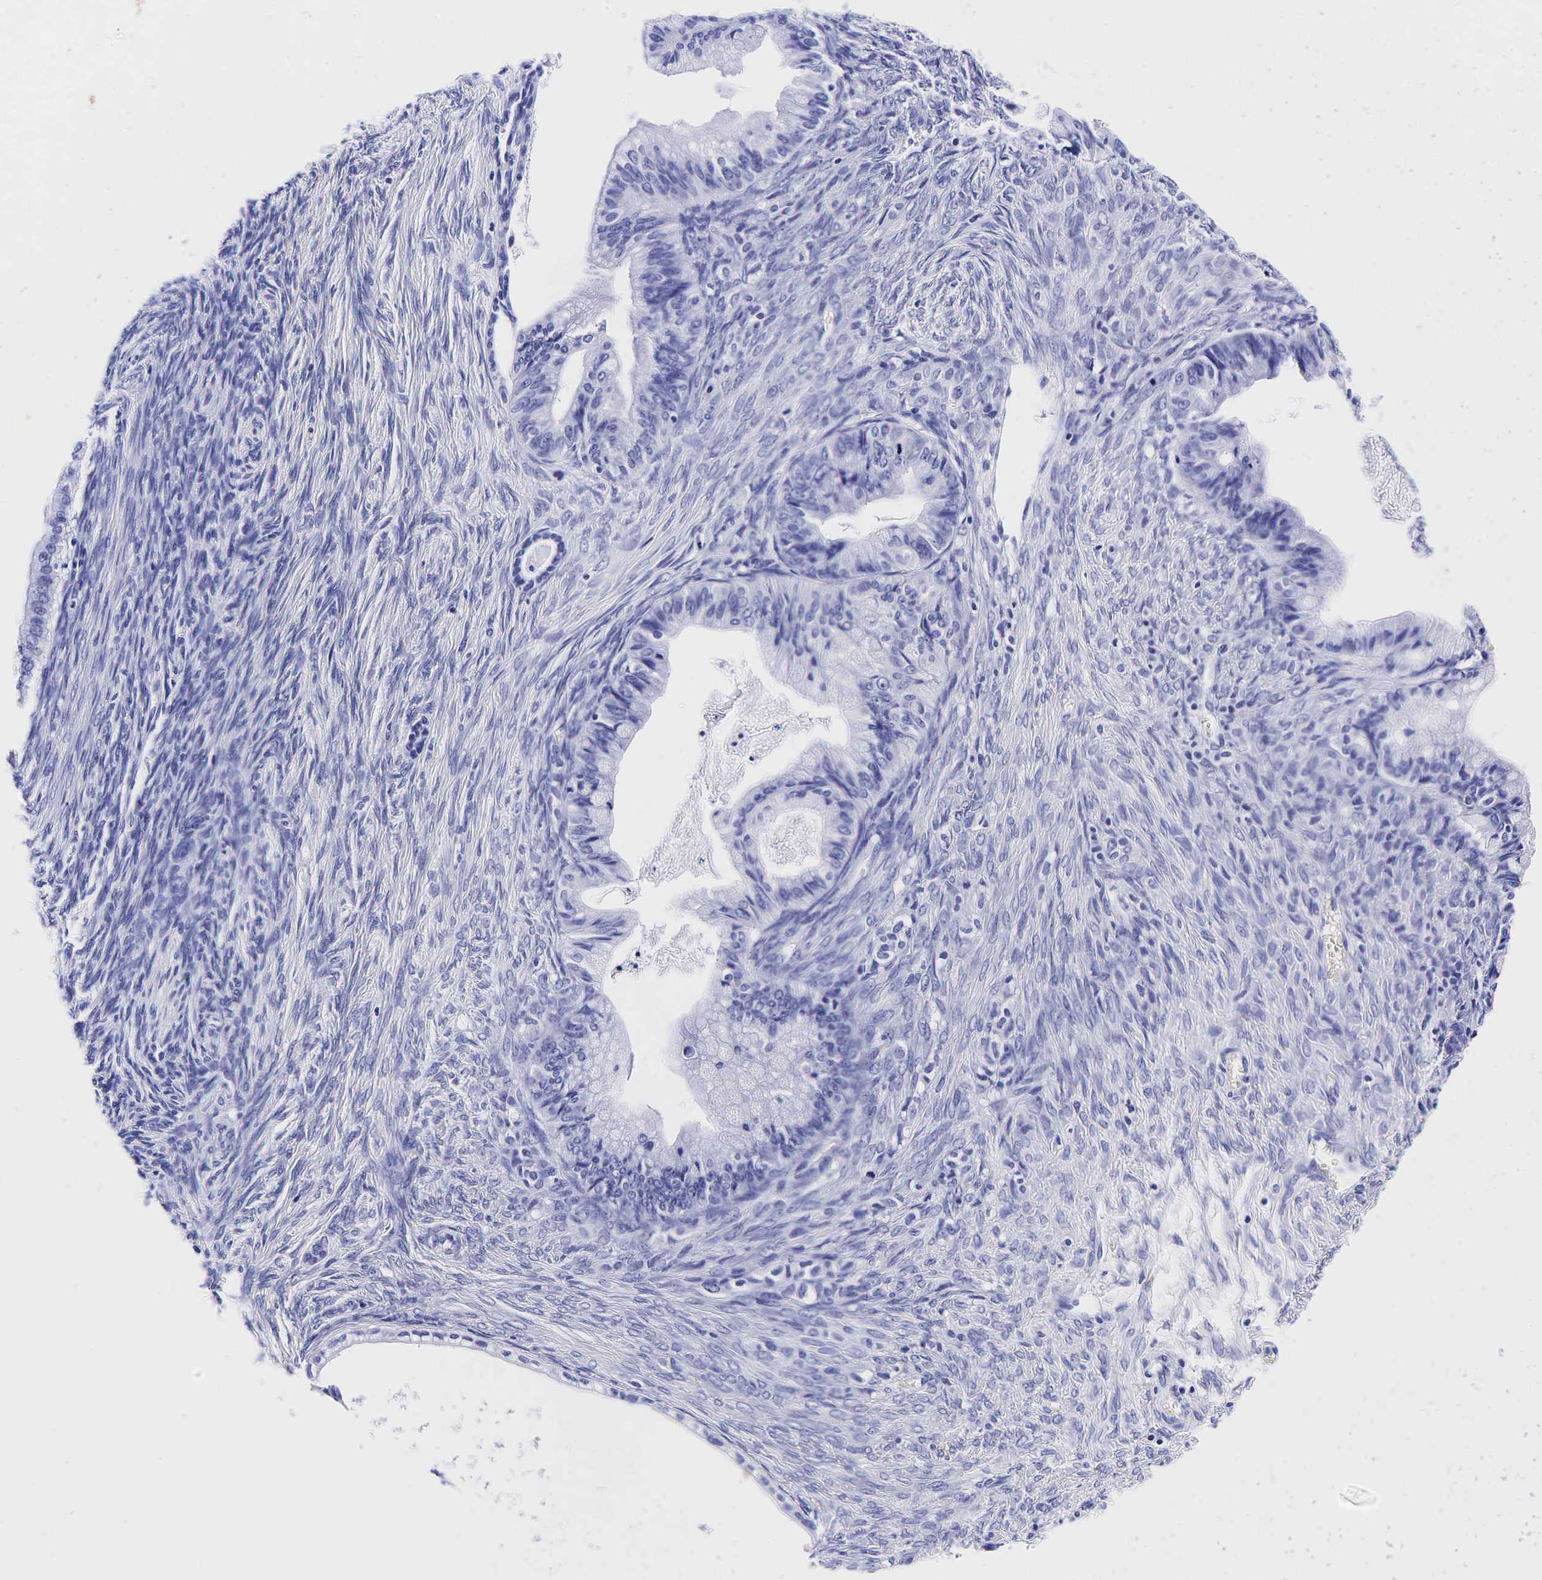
{"staining": {"intensity": "negative", "quantity": "none", "location": "none"}, "tissue": "ovarian cancer", "cell_type": "Tumor cells", "image_type": "cancer", "snomed": [{"axis": "morphology", "description": "Cystadenocarcinoma, mucinous, NOS"}, {"axis": "topography", "description": "Ovary"}], "caption": "Ovarian mucinous cystadenocarcinoma was stained to show a protein in brown. There is no significant staining in tumor cells.", "gene": "GCG", "patient": {"sex": "female", "age": 57}}